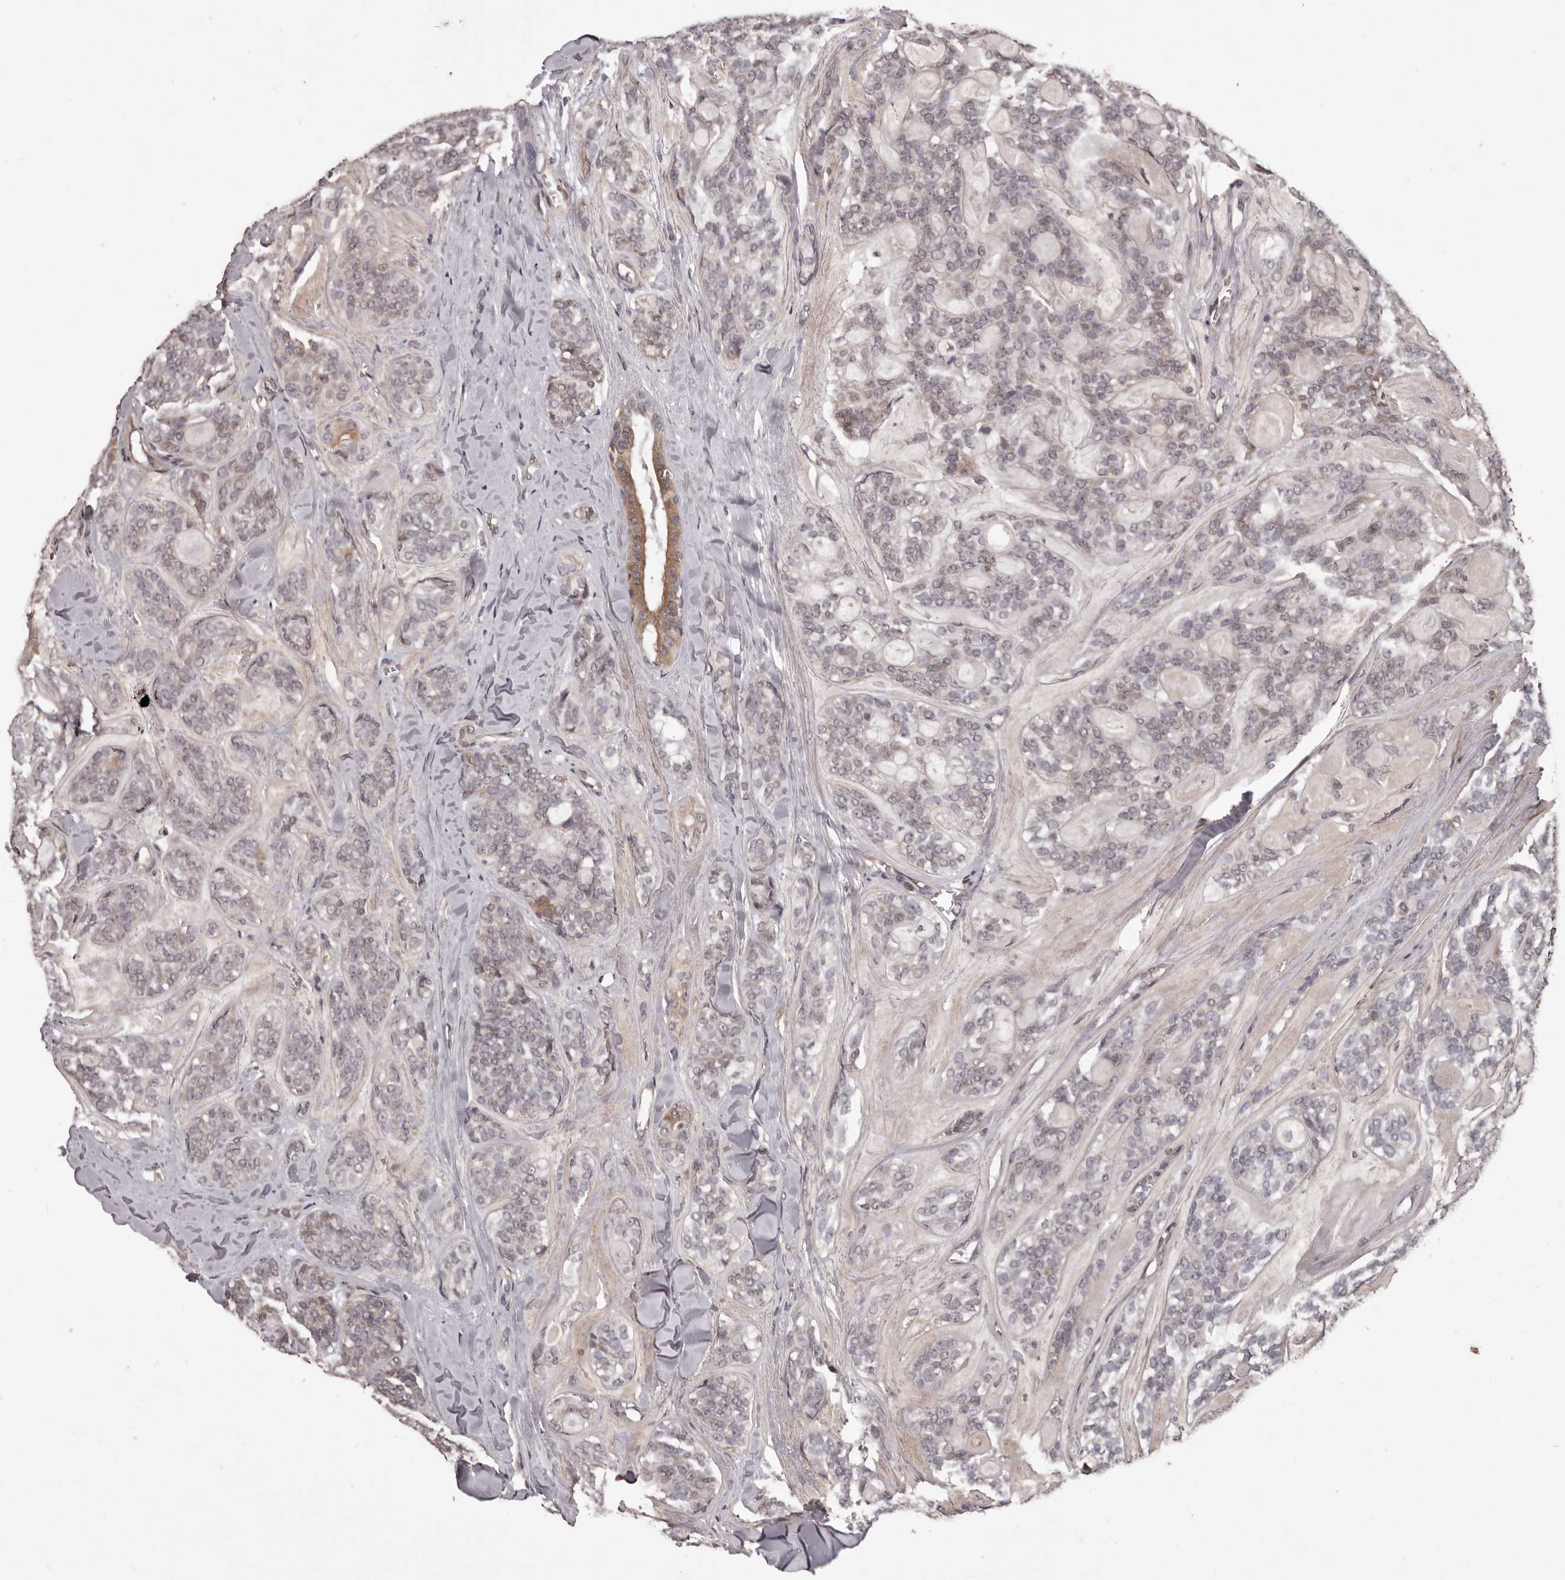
{"staining": {"intensity": "weak", "quantity": "<25%", "location": "cytoplasmic/membranous"}, "tissue": "head and neck cancer", "cell_type": "Tumor cells", "image_type": "cancer", "snomed": [{"axis": "morphology", "description": "Adenocarcinoma, NOS"}, {"axis": "topography", "description": "Head-Neck"}], "caption": "The photomicrograph demonstrates no staining of tumor cells in head and neck adenocarcinoma.", "gene": "CELF3", "patient": {"sex": "male", "age": 66}}